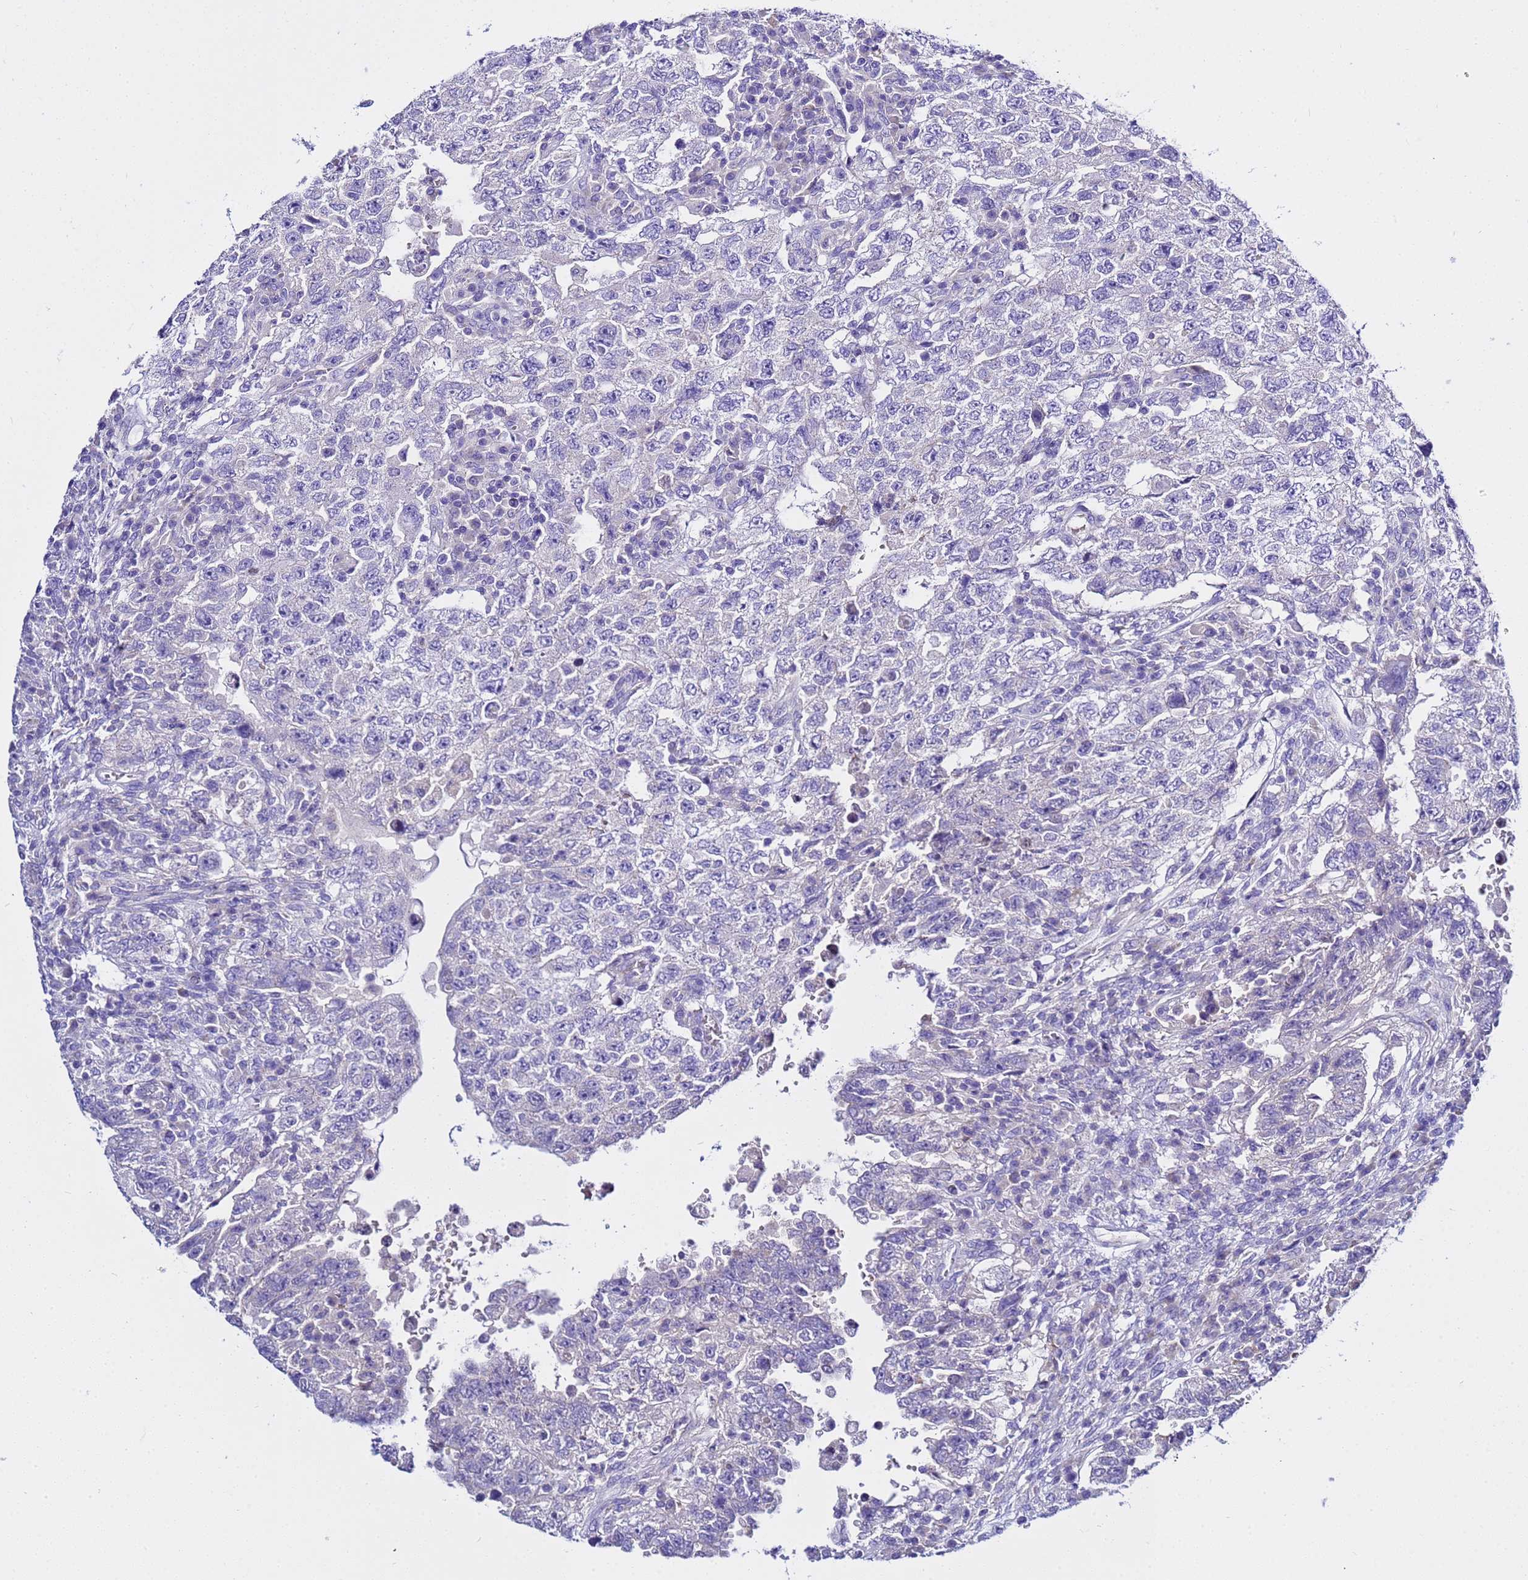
{"staining": {"intensity": "negative", "quantity": "none", "location": "none"}, "tissue": "testis cancer", "cell_type": "Tumor cells", "image_type": "cancer", "snomed": [{"axis": "morphology", "description": "Carcinoma, Embryonal, NOS"}, {"axis": "topography", "description": "Testis"}], "caption": "DAB immunohistochemical staining of human embryonal carcinoma (testis) reveals no significant staining in tumor cells.", "gene": "USP18", "patient": {"sex": "male", "age": 26}}